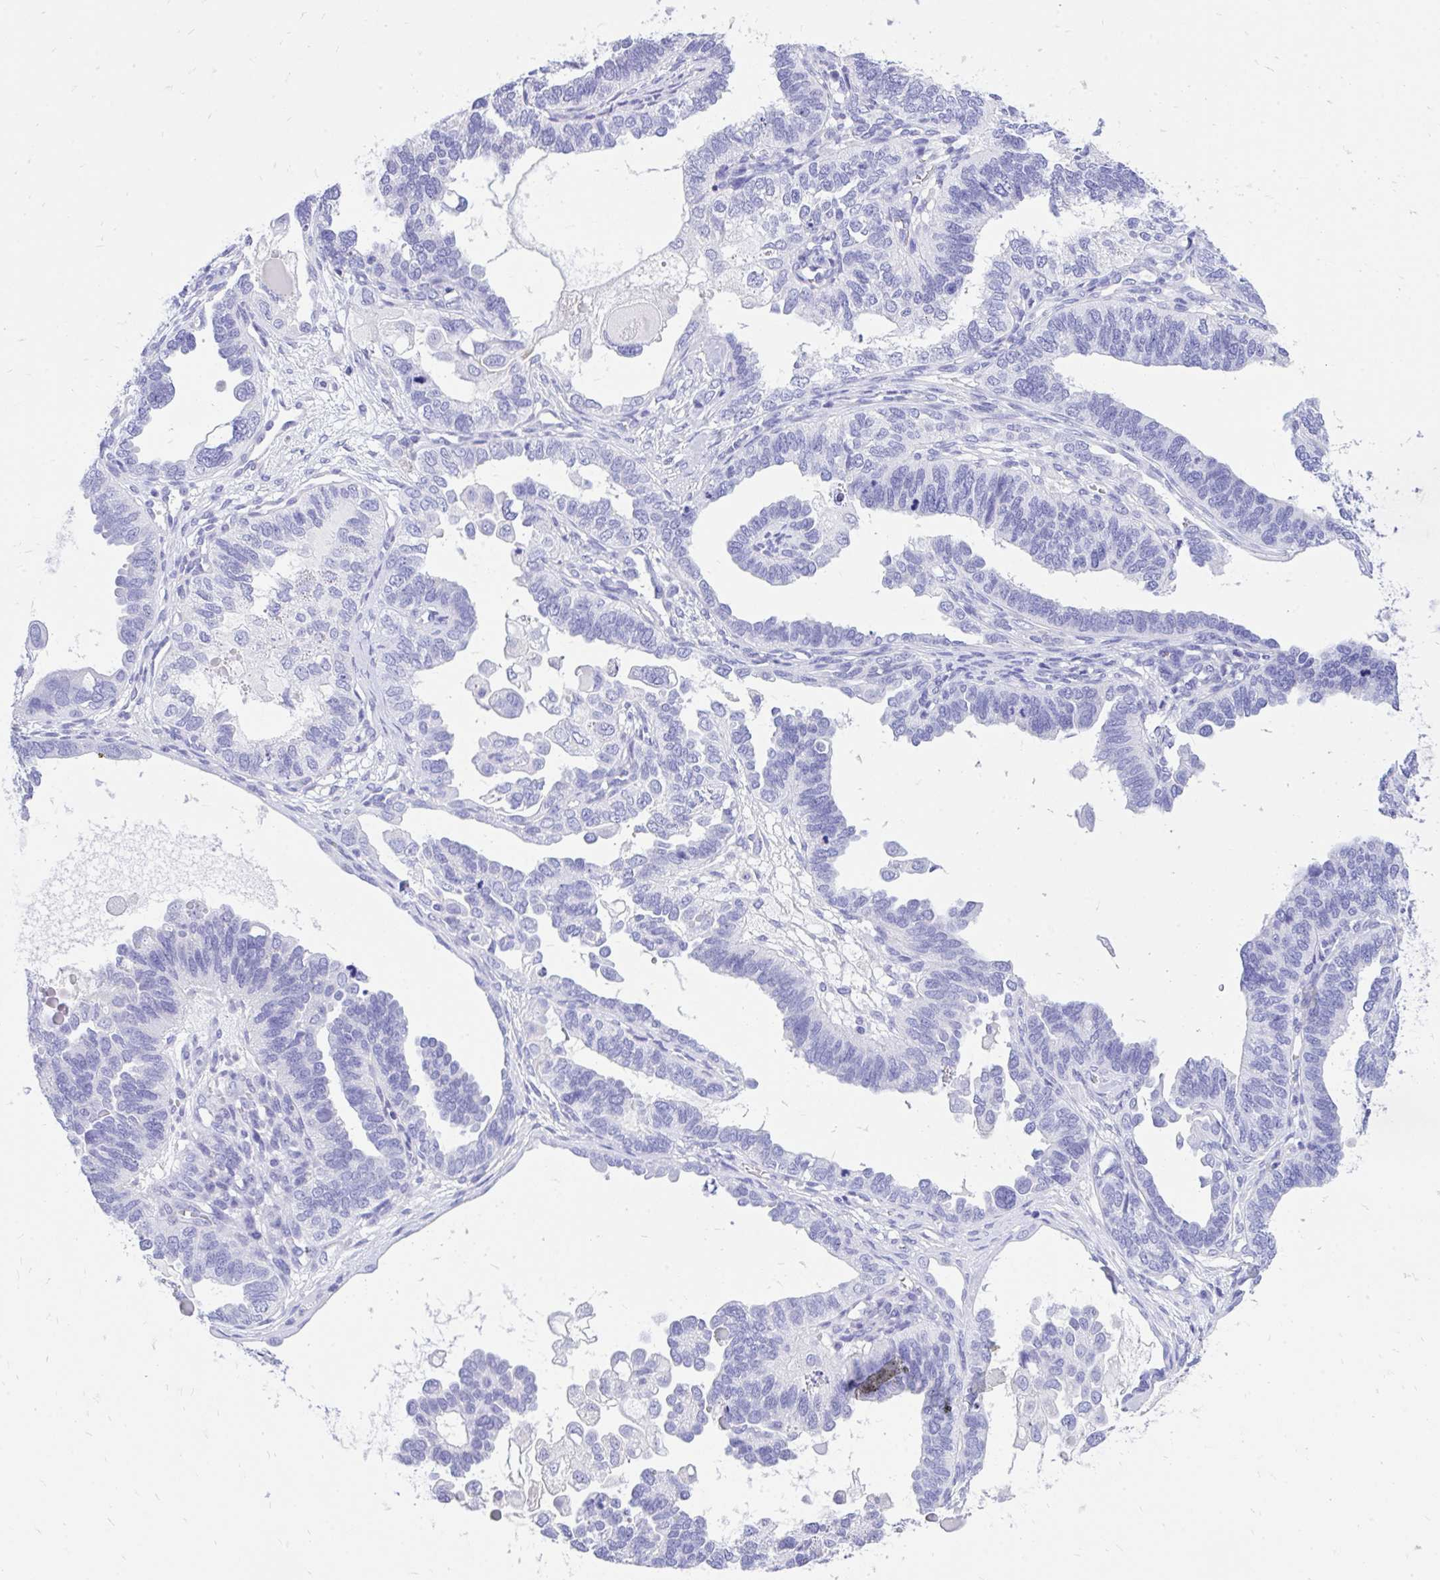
{"staining": {"intensity": "negative", "quantity": "none", "location": "none"}, "tissue": "ovarian cancer", "cell_type": "Tumor cells", "image_type": "cancer", "snomed": [{"axis": "morphology", "description": "Cystadenocarcinoma, serous, NOS"}, {"axis": "topography", "description": "Ovary"}], "caption": "Immunohistochemical staining of ovarian cancer (serous cystadenocarcinoma) exhibits no significant staining in tumor cells. (DAB immunohistochemistry (IHC) visualized using brightfield microscopy, high magnification).", "gene": "MON1A", "patient": {"sex": "female", "age": 51}}